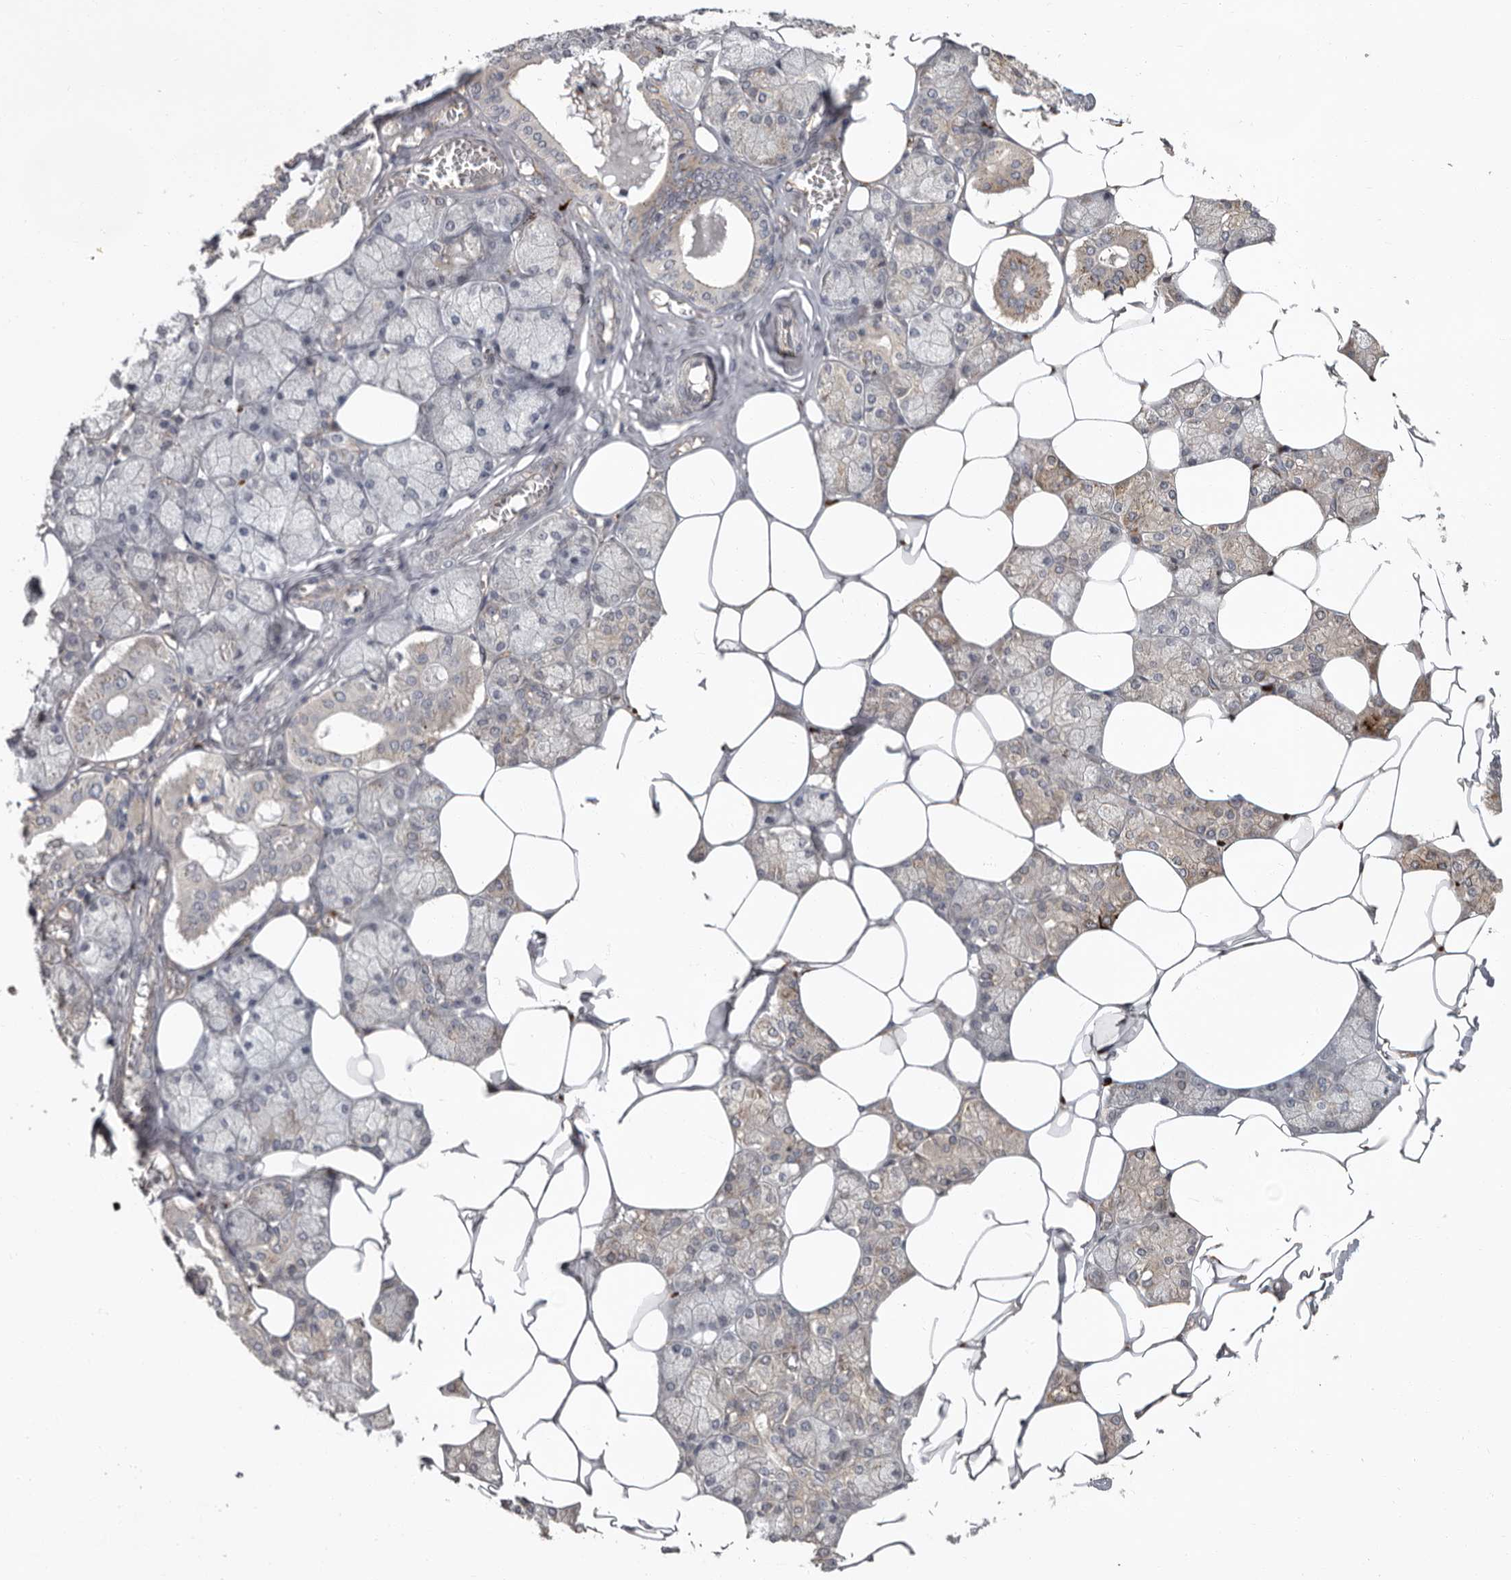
{"staining": {"intensity": "moderate", "quantity": "<25%", "location": "cytoplasmic/membranous"}, "tissue": "salivary gland", "cell_type": "Glandular cells", "image_type": "normal", "snomed": [{"axis": "morphology", "description": "Normal tissue, NOS"}, {"axis": "topography", "description": "Salivary gland"}], "caption": "The photomicrograph reveals staining of normal salivary gland, revealing moderate cytoplasmic/membranous protein positivity (brown color) within glandular cells.", "gene": "MTF1", "patient": {"sex": "male", "age": 62}}